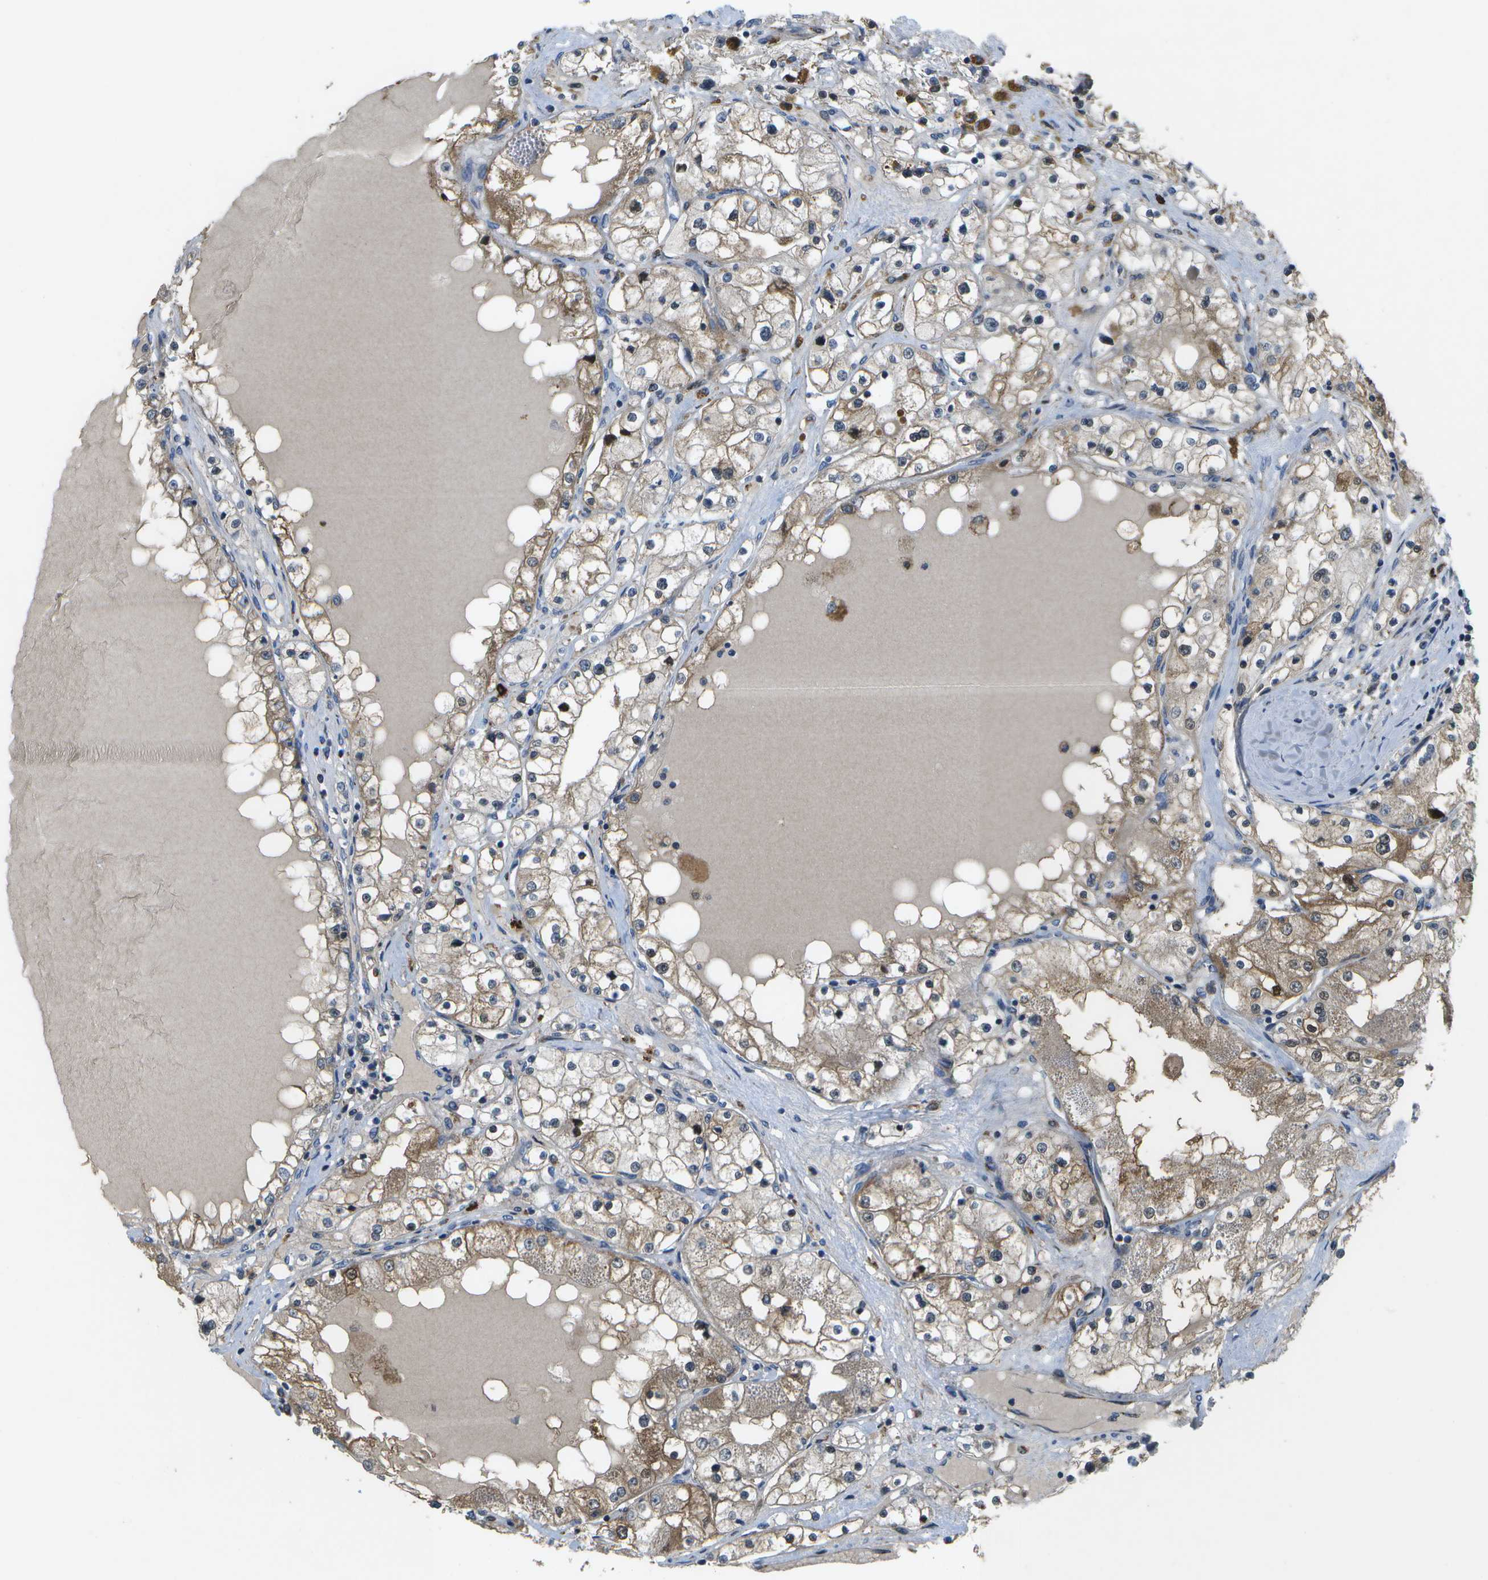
{"staining": {"intensity": "weak", "quantity": ">75%", "location": "cytoplasmic/membranous"}, "tissue": "renal cancer", "cell_type": "Tumor cells", "image_type": "cancer", "snomed": [{"axis": "morphology", "description": "Adenocarcinoma, NOS"}, {"axis": "topography", "description": "Kidney"}], "caption": "Brown immunohistochemical staining in renal cancer reveals weak cytoplasmic/membranous expression in about >75% of tumor cells. (DAB (3,3'-diaminobenzidine) = brown stain, brightfield microscopy at high magnification).", "gene": "HADHA", "patient": {"sex": "male", "age": 68}}